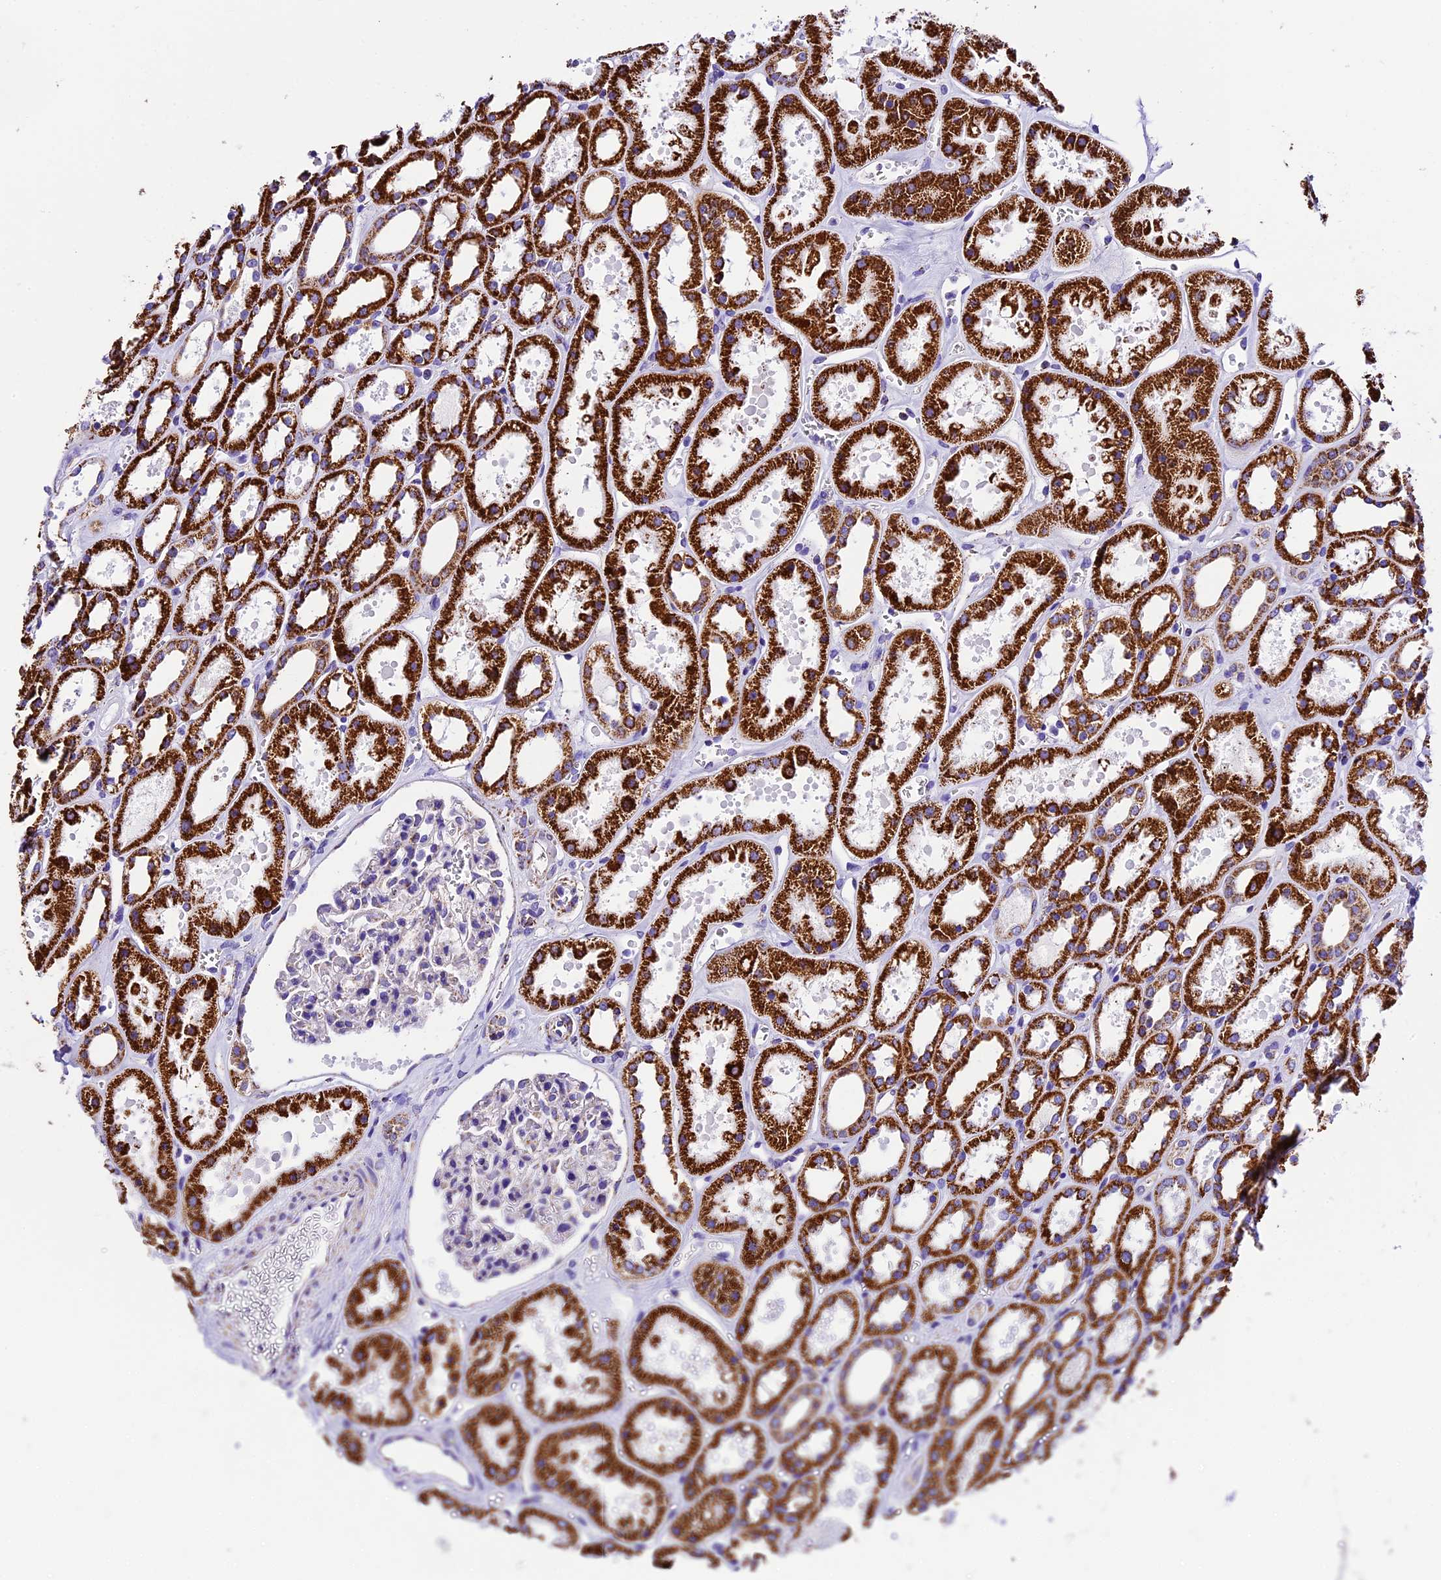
{"staining": {"intensity": "negative", "quantity": "none", "location": "none"}, "tissue": "kidney", "cell_type": "Cells in glomeruli", "image_type": "normal", "snomed": [{"axis": "morphology", "description": "Normal tissue, NOS"}, {"axis": "topography", "description": "Kidney"}], "caption": "Cells in glomeruli show no significant protein staining in benign kidney. (DAB IHC with hematoxylin counter stain).", "gene": "DCAF5", "patient": {"sex": "female", "age": 41}}